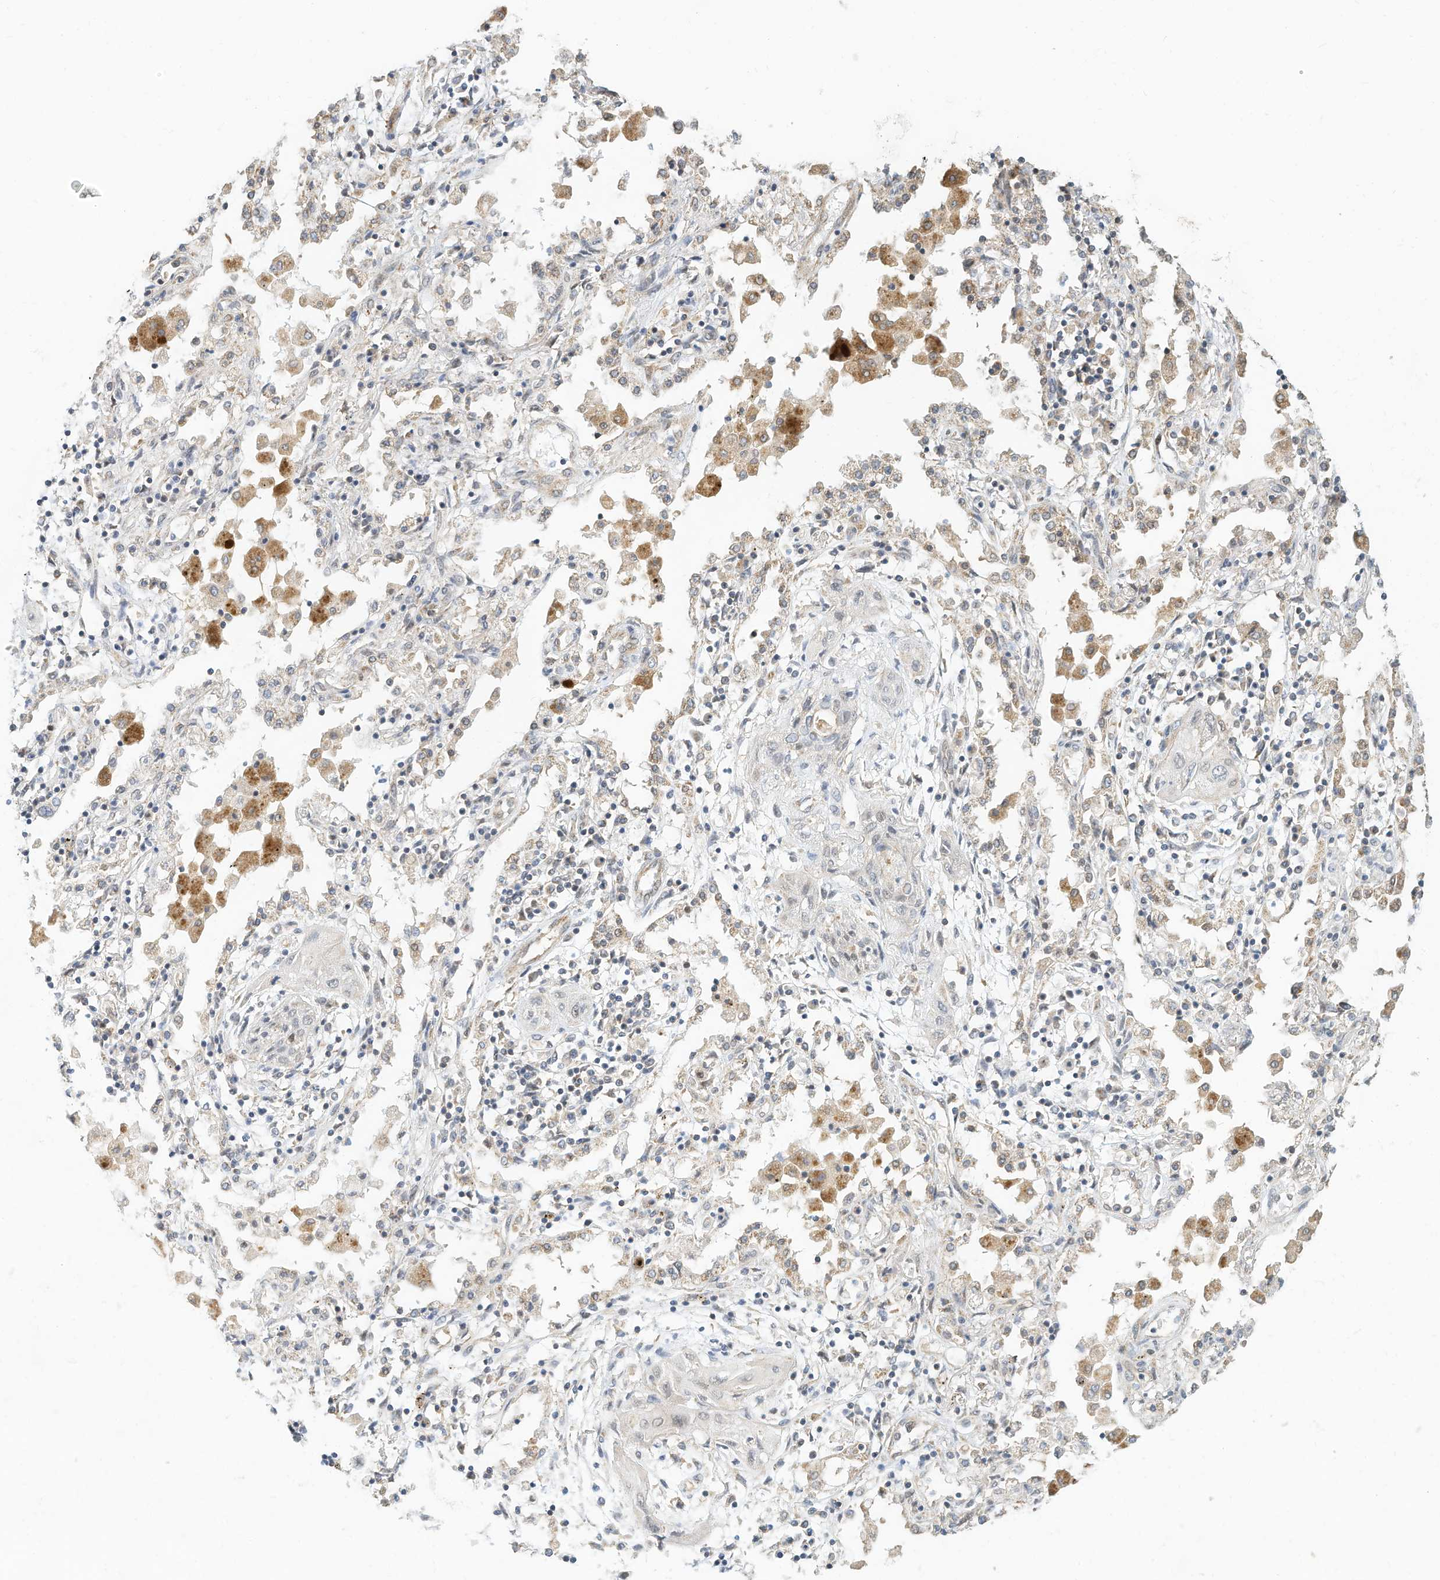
{"staining": {"intensity": "negative", "quantity": "none", "location": "none"}, "tissue": "lung cancer", "cell_type": "Tumor cells", "image_type": "cancer", "snomed": [{"axis": "morphology", "description": "Squamous cell carcinoma, NOS"}, {"axis": "topography", "description": "Lung"}], "caption": "Lung cancer (squamous cell carcinoma) stained for a protein using IHC shows no expression tumor cells.", "gene": "METTL6", "patient": {"sex": "female", "age": 47}}